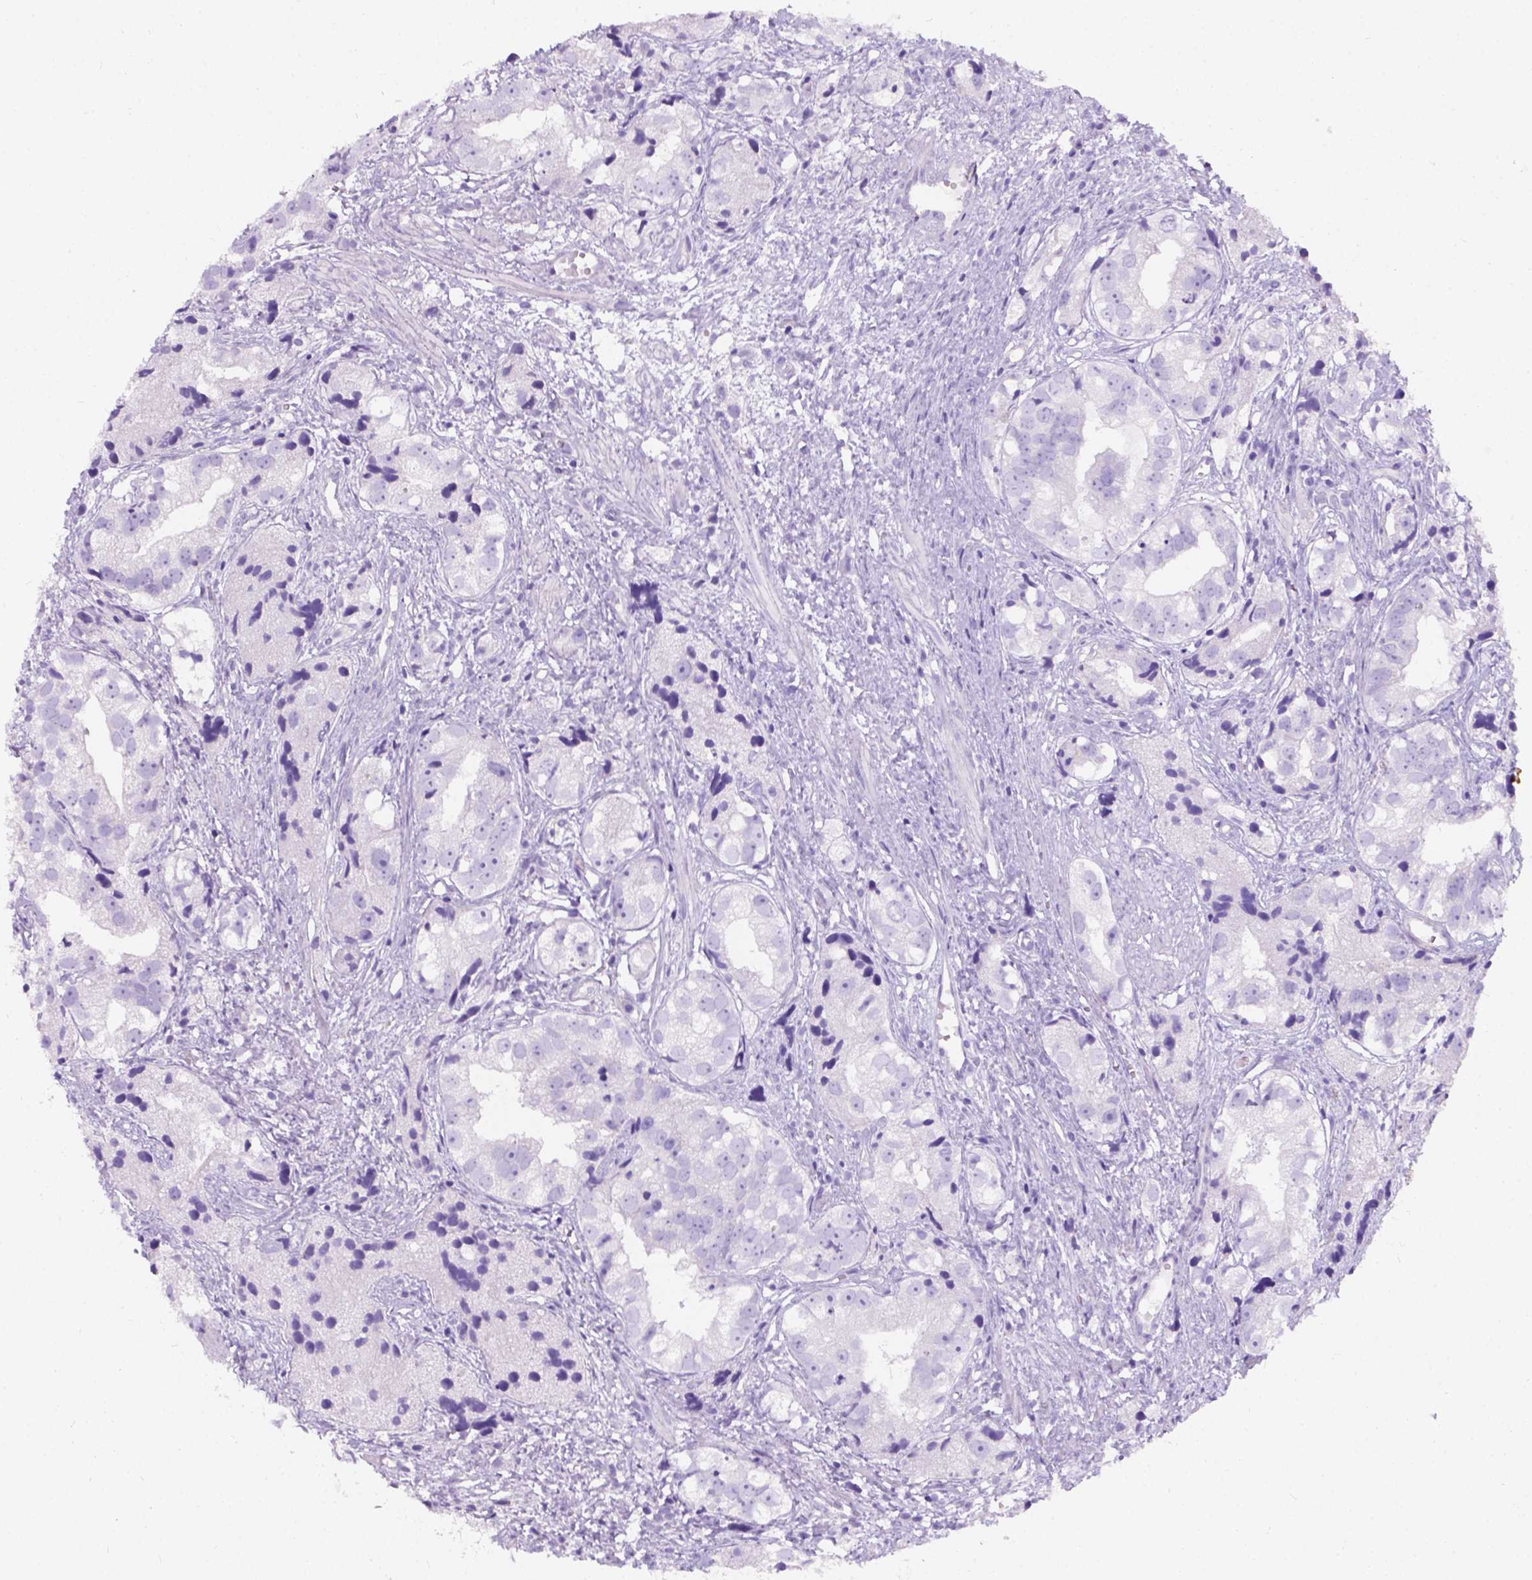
{"staining": {"intensity": "negative", "quantity": "none", "location": "none"}, "tissue": "prostate cancer", "cell_type": "Tumor cells", "image_type": "cancer", "snomed": [{"axis": "morphology", "description": "Adenocarcinoma, High grade"}, {"axis": "topography", "description": "Prostate"}], "caption": "IHC photomicrograph of neoplastic tissue: human prostate cancer (adenocarcinoma (high-grade)) stained with DAB exhibits no significant protein expression in tumor cells.", "gene": "C7orf57", "patient": {"sex": "male", "age": 68}}